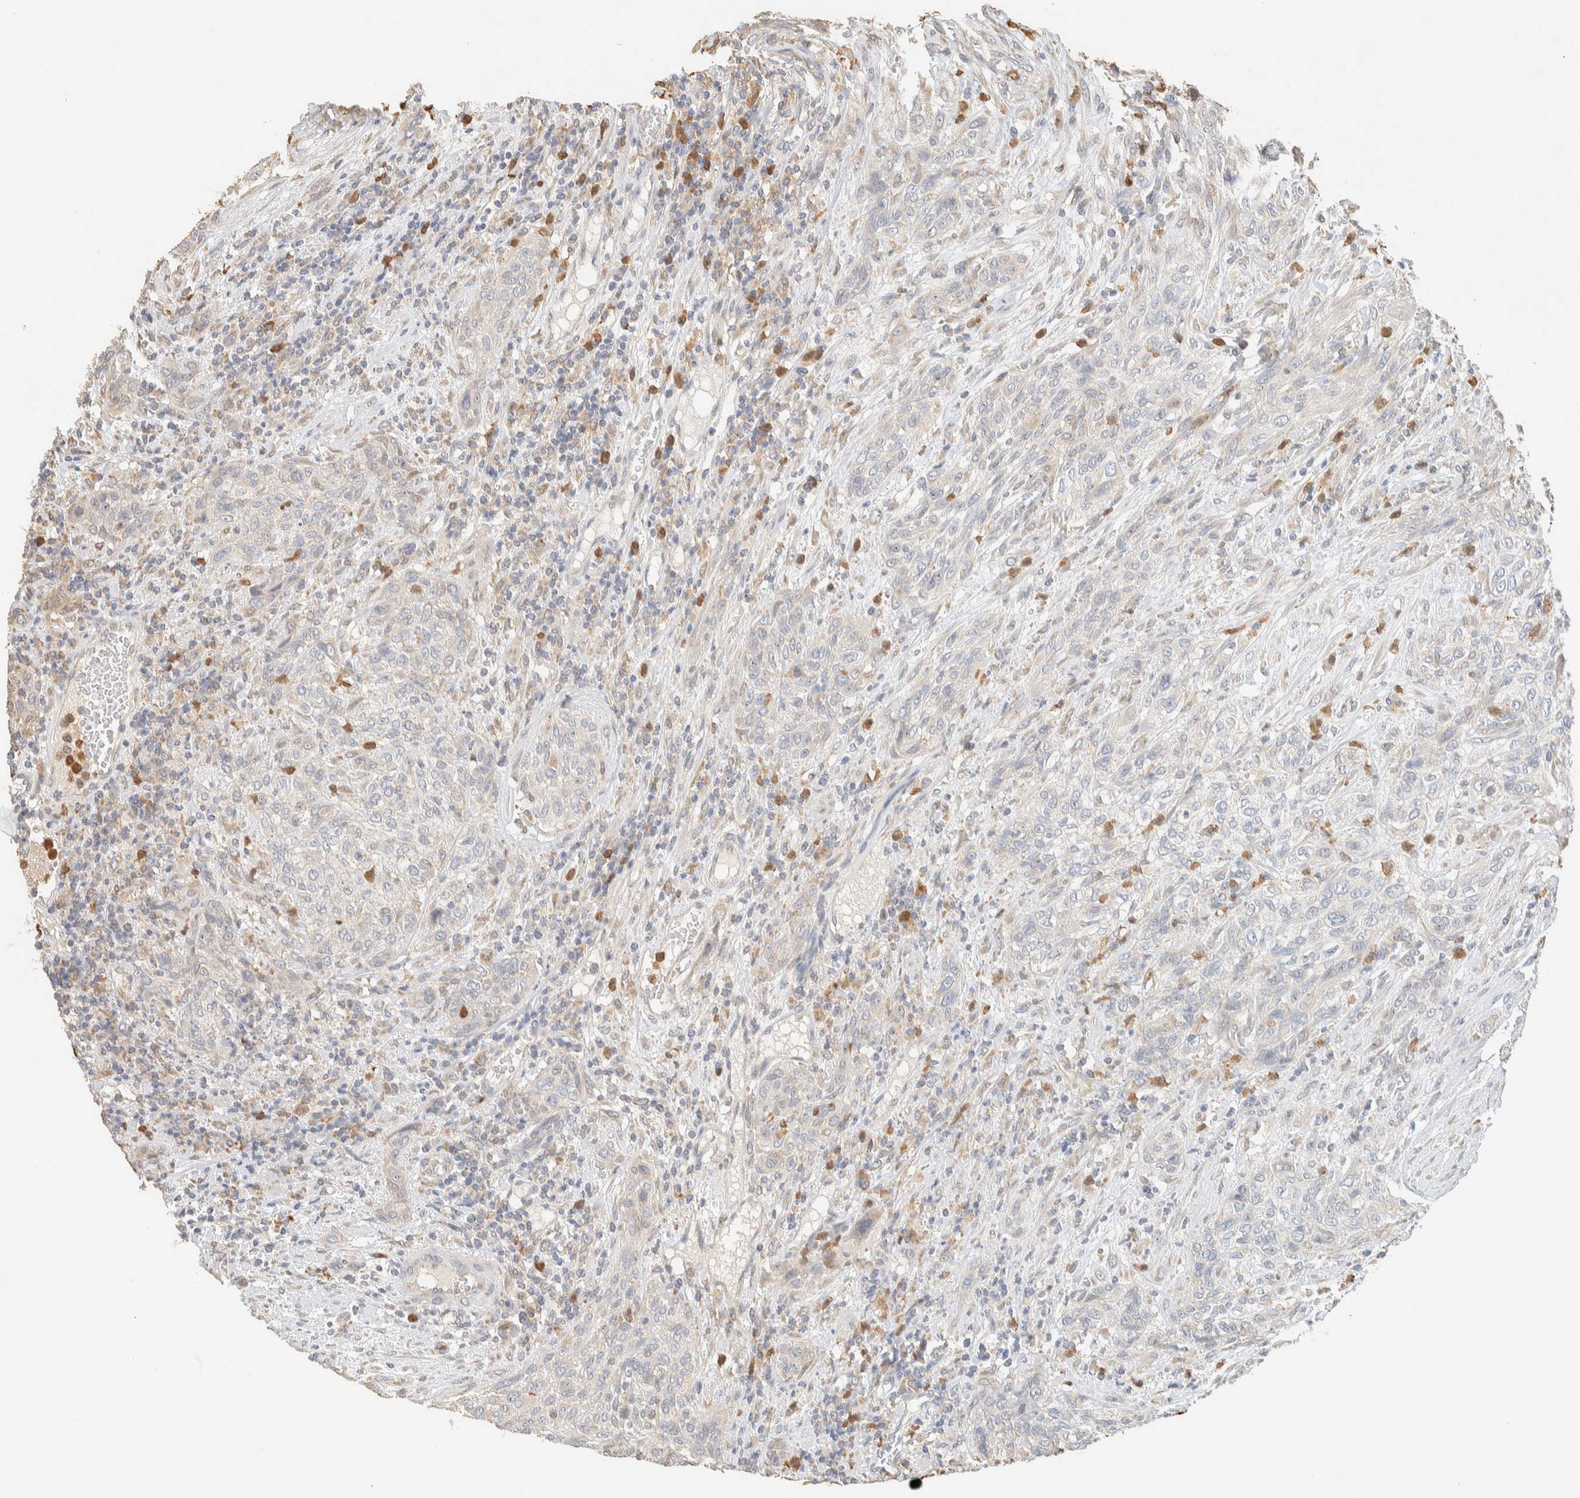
{"staining": {"intensity": "negative", "quantity": "none", "location": "none"}, "tissue": "urothelial cancer", "cell_type": "Tumor cells", "image_type": "cancer", "snomed": [{"axis": "morphology", "description": "Urothelial carcinoma, Low grade"}, {"axis": "morphology", "description": "Urothelial carcinoma, High grade"}, {"axis": "topography", "description": "Urinary bladder"}], "caption": "The immunohistochemistry (IHC) photomicrograph has no significant expression in tumor cells of urothelial cancer tissue.", "gene": "TTC3", "patient": {"sex": "male", "age": 35}}